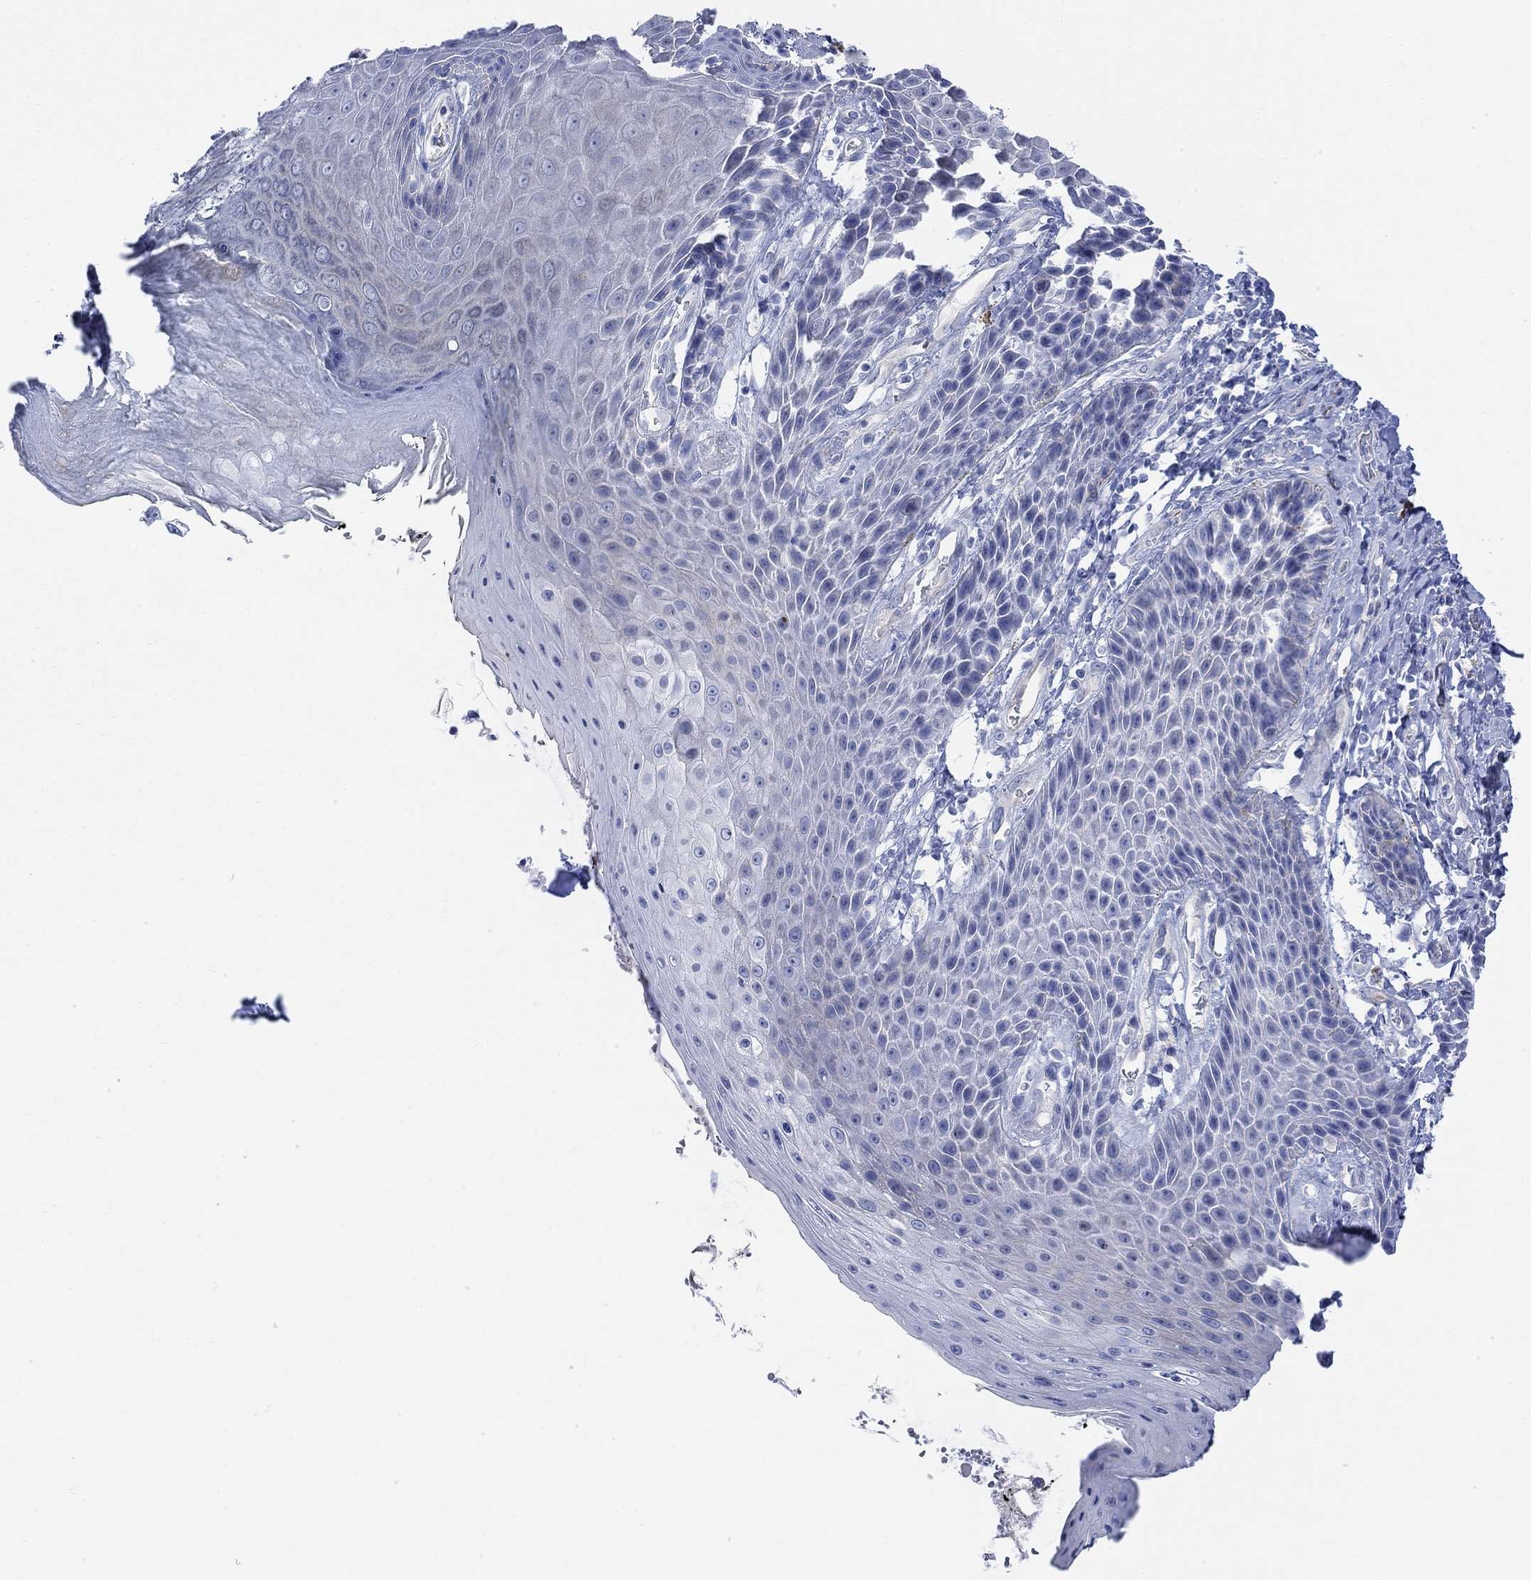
{"staining": {"intensity": "negative", "quantity": "none", "location": "none"}, "tissue": "skin", "cell_type": "Epidermal cells", "image_type": "normal", "snomed": [{"axis": "morphology", "description": "Normal tissue, NOS"}, {"axis": "topography", "description": "Skeletal muscle"}, {"axis": "topography", "description": "Anal"}, {"axis": "topography", "description": "Peripheral nerve tissue"}], "caption": "Immunohistochemistry (IHC) histopathology image of unremarkable skin stained for a protein (brown), which demonstrates no staining in epidermal cells.", "gene": "TLDC2", "patient": {"sex": "male", "age": 53}}